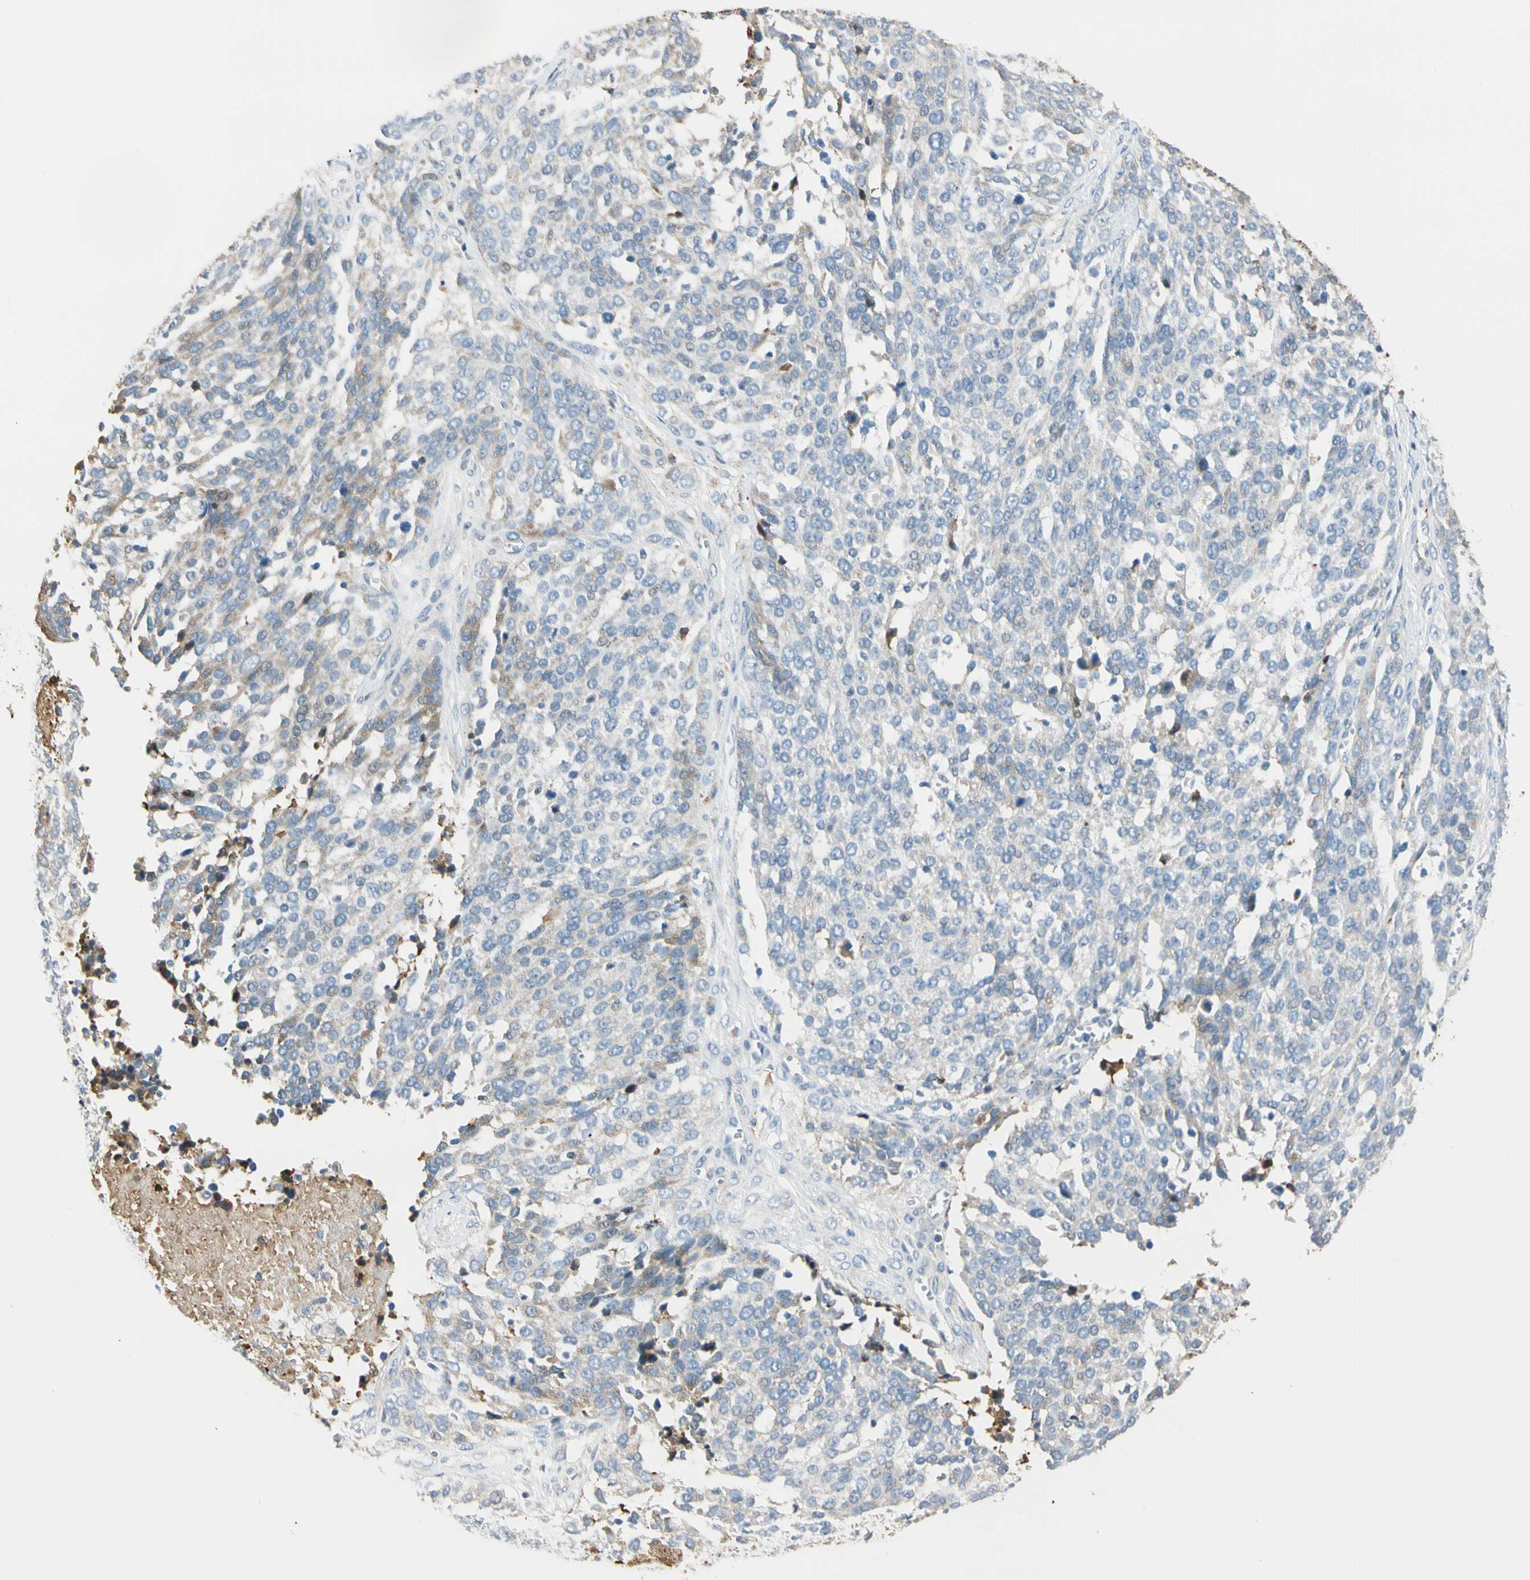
{"staining": {"intensity": "weak", "quantity": "25%-75%", "location": "cytoplasmic/membranous"}, "tissue": "ovarian cancer", "cell_type": "Tumor cells", "image_type": "cancer", "snomed": [{"axis": "morphology", "description": "Cystadenocarcinoma, serous, NOS"}, {"axis": "topography", "description": "Ovary"}], "caption": "Immunohistochemical staining of human ovarian serous cystadenocarcinoma exhibits low levels of weak cytoplasmic/membranous protein staining in approximately 25%-75% of tumor cells. The staining was performed using DAB, with brown indicating positive protein expression. Nuclei are stained blue with hematoxylin.", "gene": "LAMB3", "patient": {"sex": "female", "age": 44}}